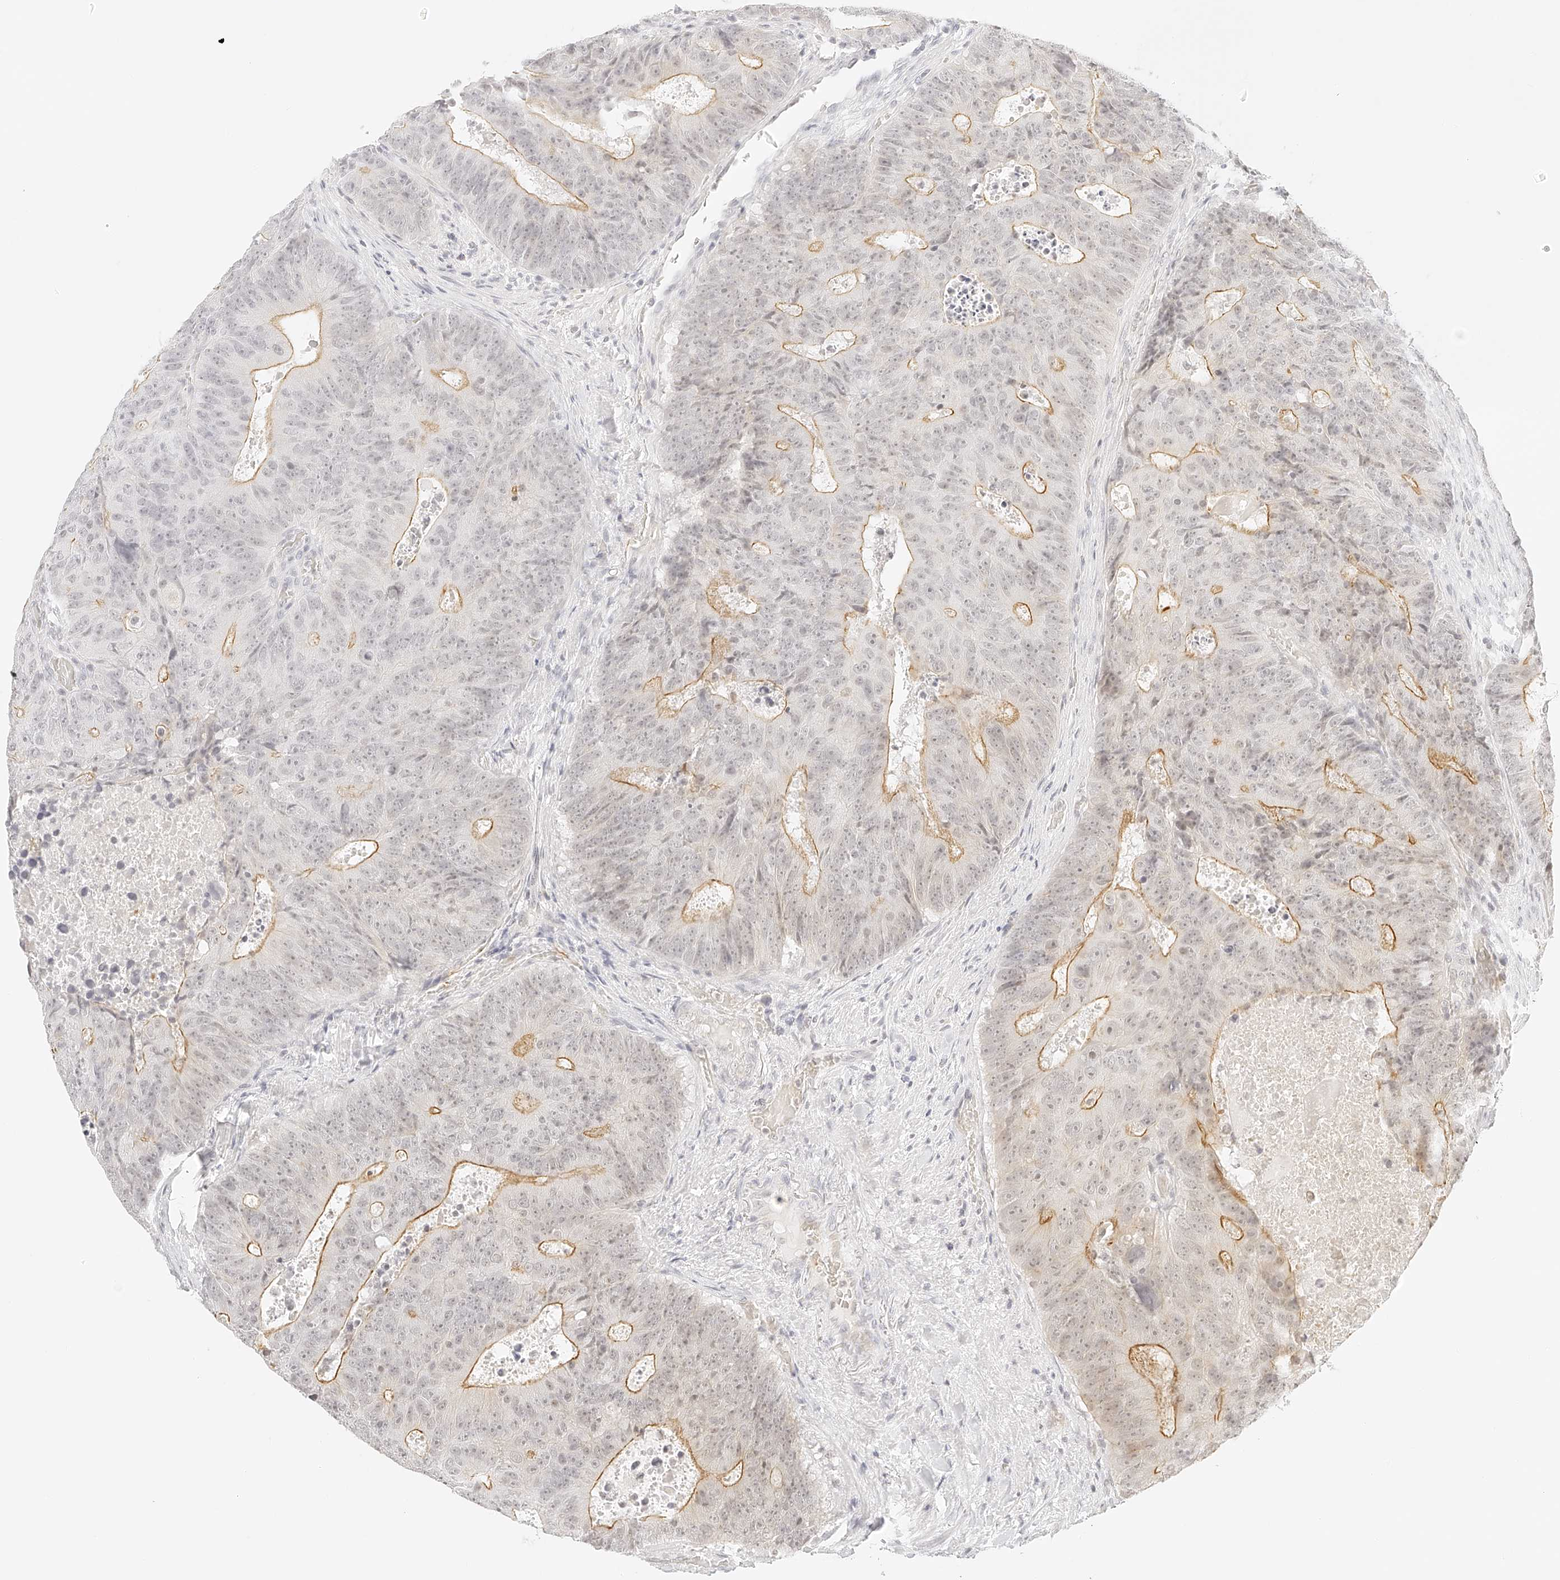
{"staining": {"intensity": "moderate", "quantity": "<25%", "location": "cytoplasmic/membranous,nuclear"}, "tissue": "colorectal cancer", "cell_type": "Tumor cells", "image_type": "cancer", "snomed": [{"axis": "morphology", "description": "Adenocarcinoma, NOS"}, {"axis": "topography", "description": "Colon"}], "caption": "The micrograph exhibits immunohistochemical staining of adenocarcinoma (colorectal). There is moderate cytoplasmic/membranous and nuclear staining is present in about <25% of tumor cells.", "gene": "ZFP69", "patient": {"sex": "male", "age": 87}}